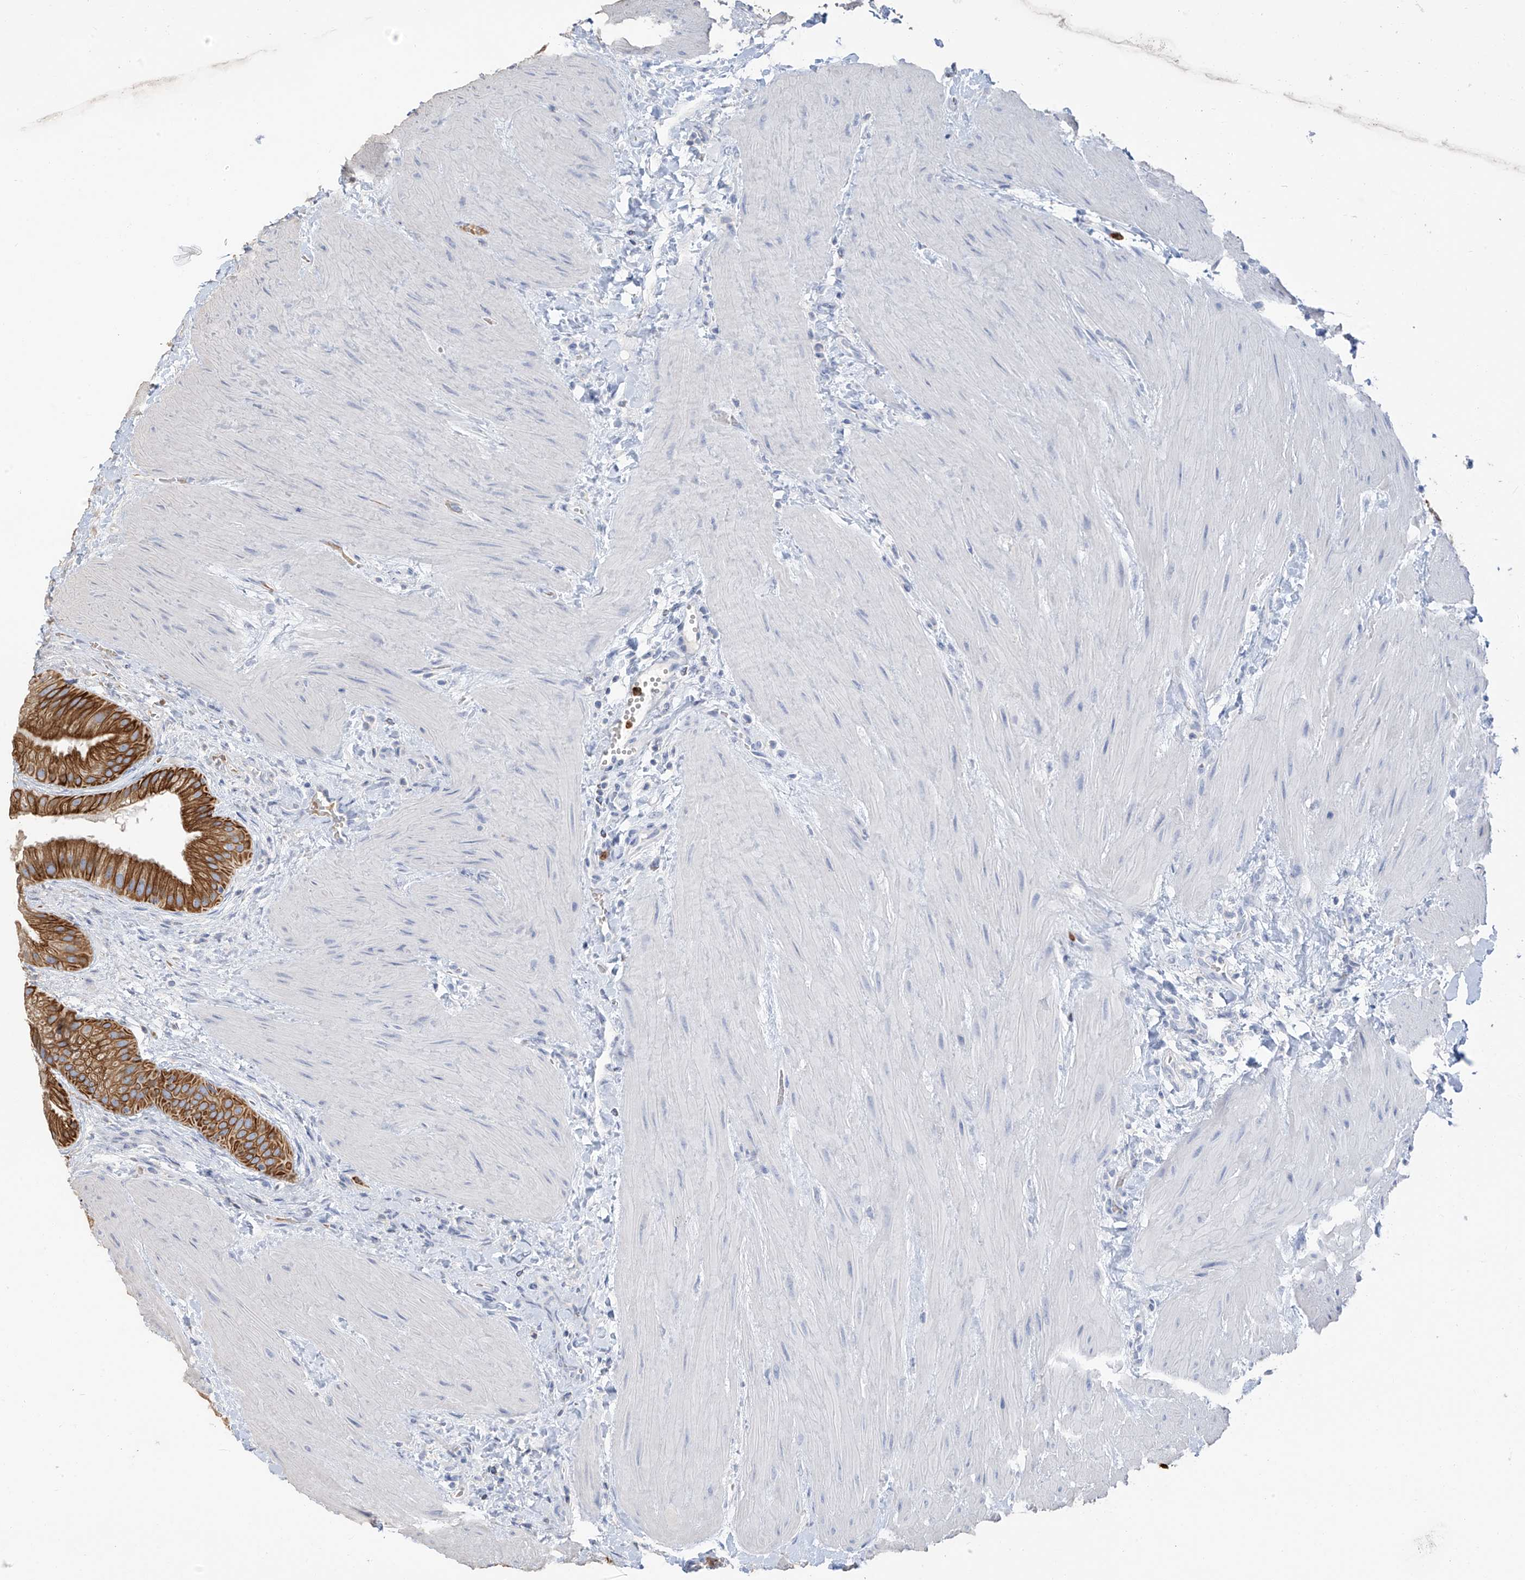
{"staining": {"intensity": "strong", "quantity": ">75%", "location": "cytoplasmic/membranous"}, "tissue": "gallbladder", "cell_type": "Glandular cells", "image_type": "normal", "snomed": [{"axis": "morphology", "description": "Normal tissue, NOS"}, {"axis": "topography", "description": "Gallbladder"}], "caption": "IHC staining of normal gallbladder, which reveals high levels of strong cytoplasmic/membranous positivity in about >75% of glandular cells indicating strong cytoplasmic/membranous protein positivity. The staining was performed using DAB (brown) for protein detection and nuclei were counterstained in hematoxylin (blue).", "gene": "PAFAH1B3", "patient": {"sex": "male", "age": 55}}